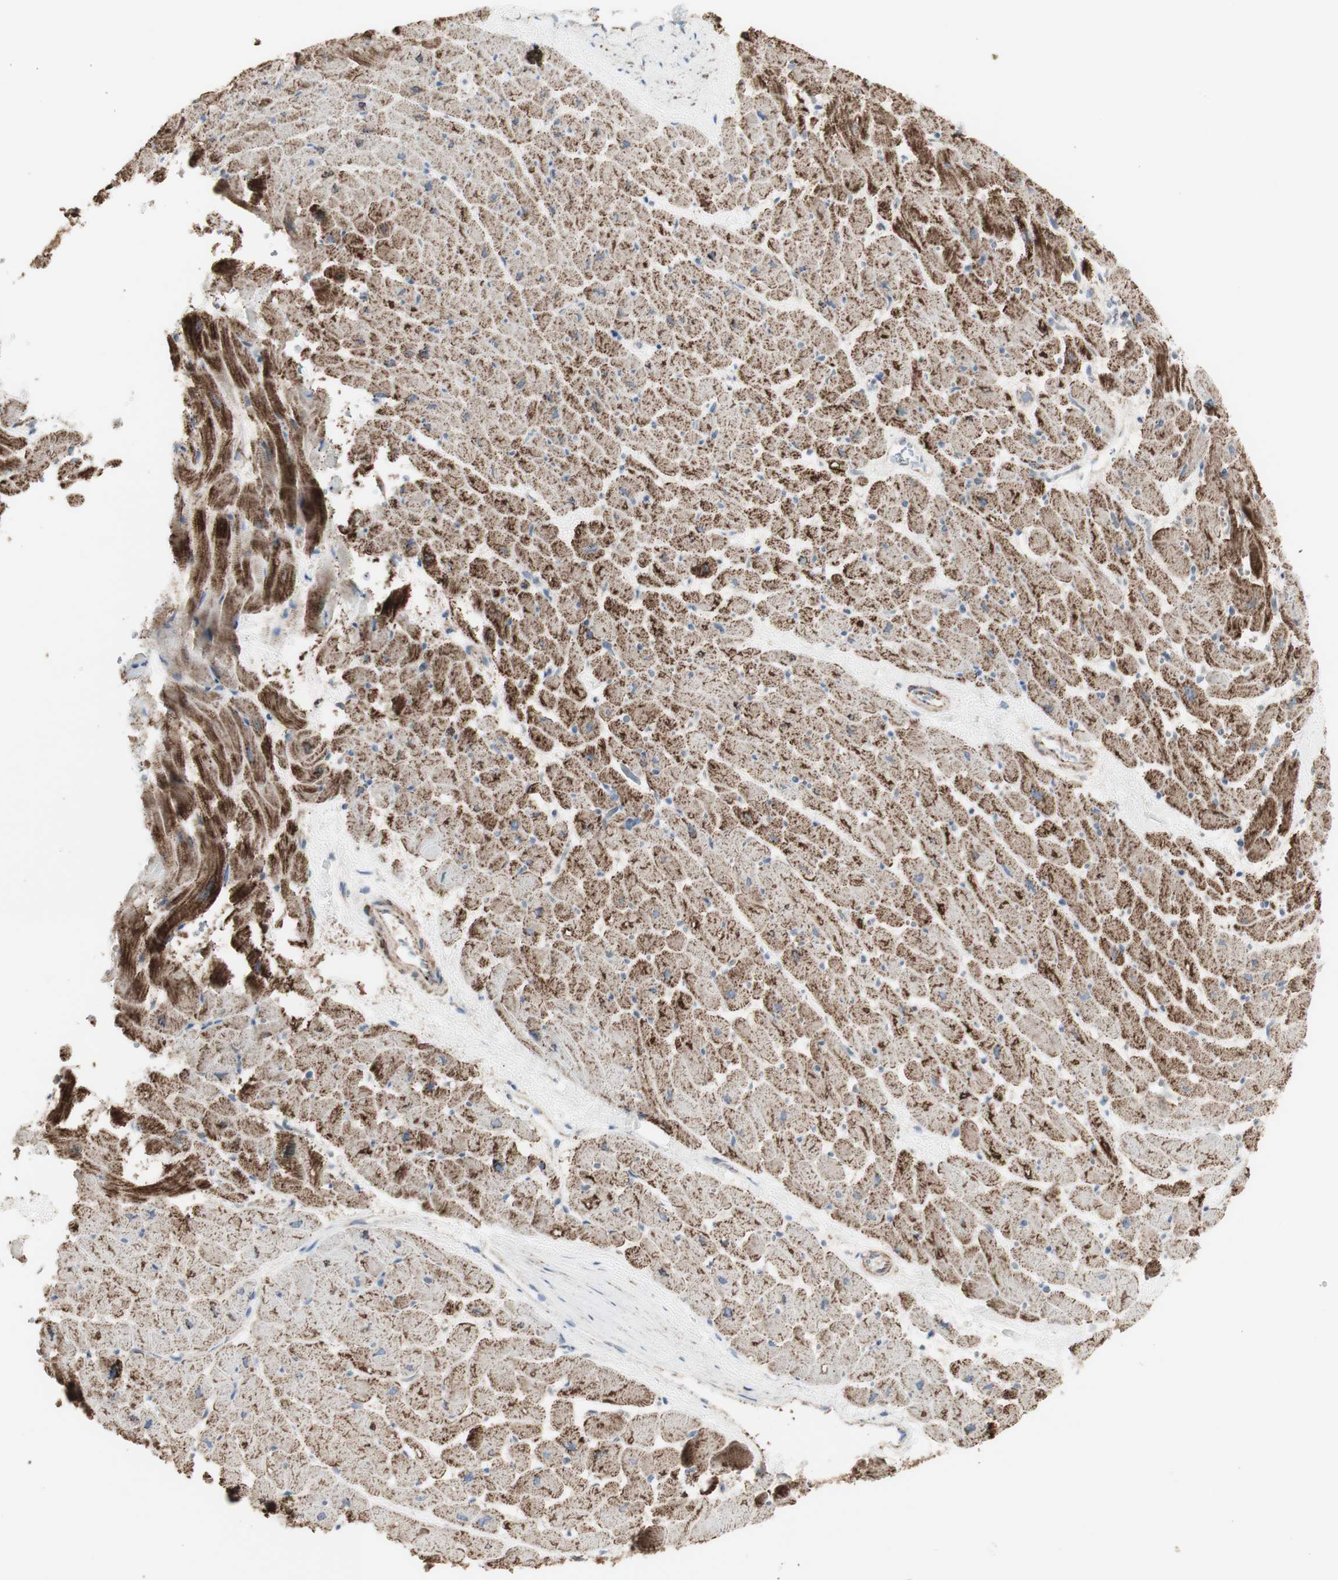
{"staining": {"intensity": "strong", "quantity": "25%-75%", "location": "cytoplasmic/membranous"}, "tissue": "heart muscle", "cell_type": "Cardiomyocytes", "image_type": "normal", "snomed": [{"axis": "morphology", "description": "Normal tissue, NOS"}, {"axis": "topography", "description": "Heart"}], "caption": "A micrograph of human heart muscle stained for a protein displays strong cytoplasmic/membranous brown staining in cardiomyocytes. (brown staining indicates protein expression, while blue staining denotes nuclei).", "gene": "C3orf52", "patient": {"sex": "male", "age": 45}}